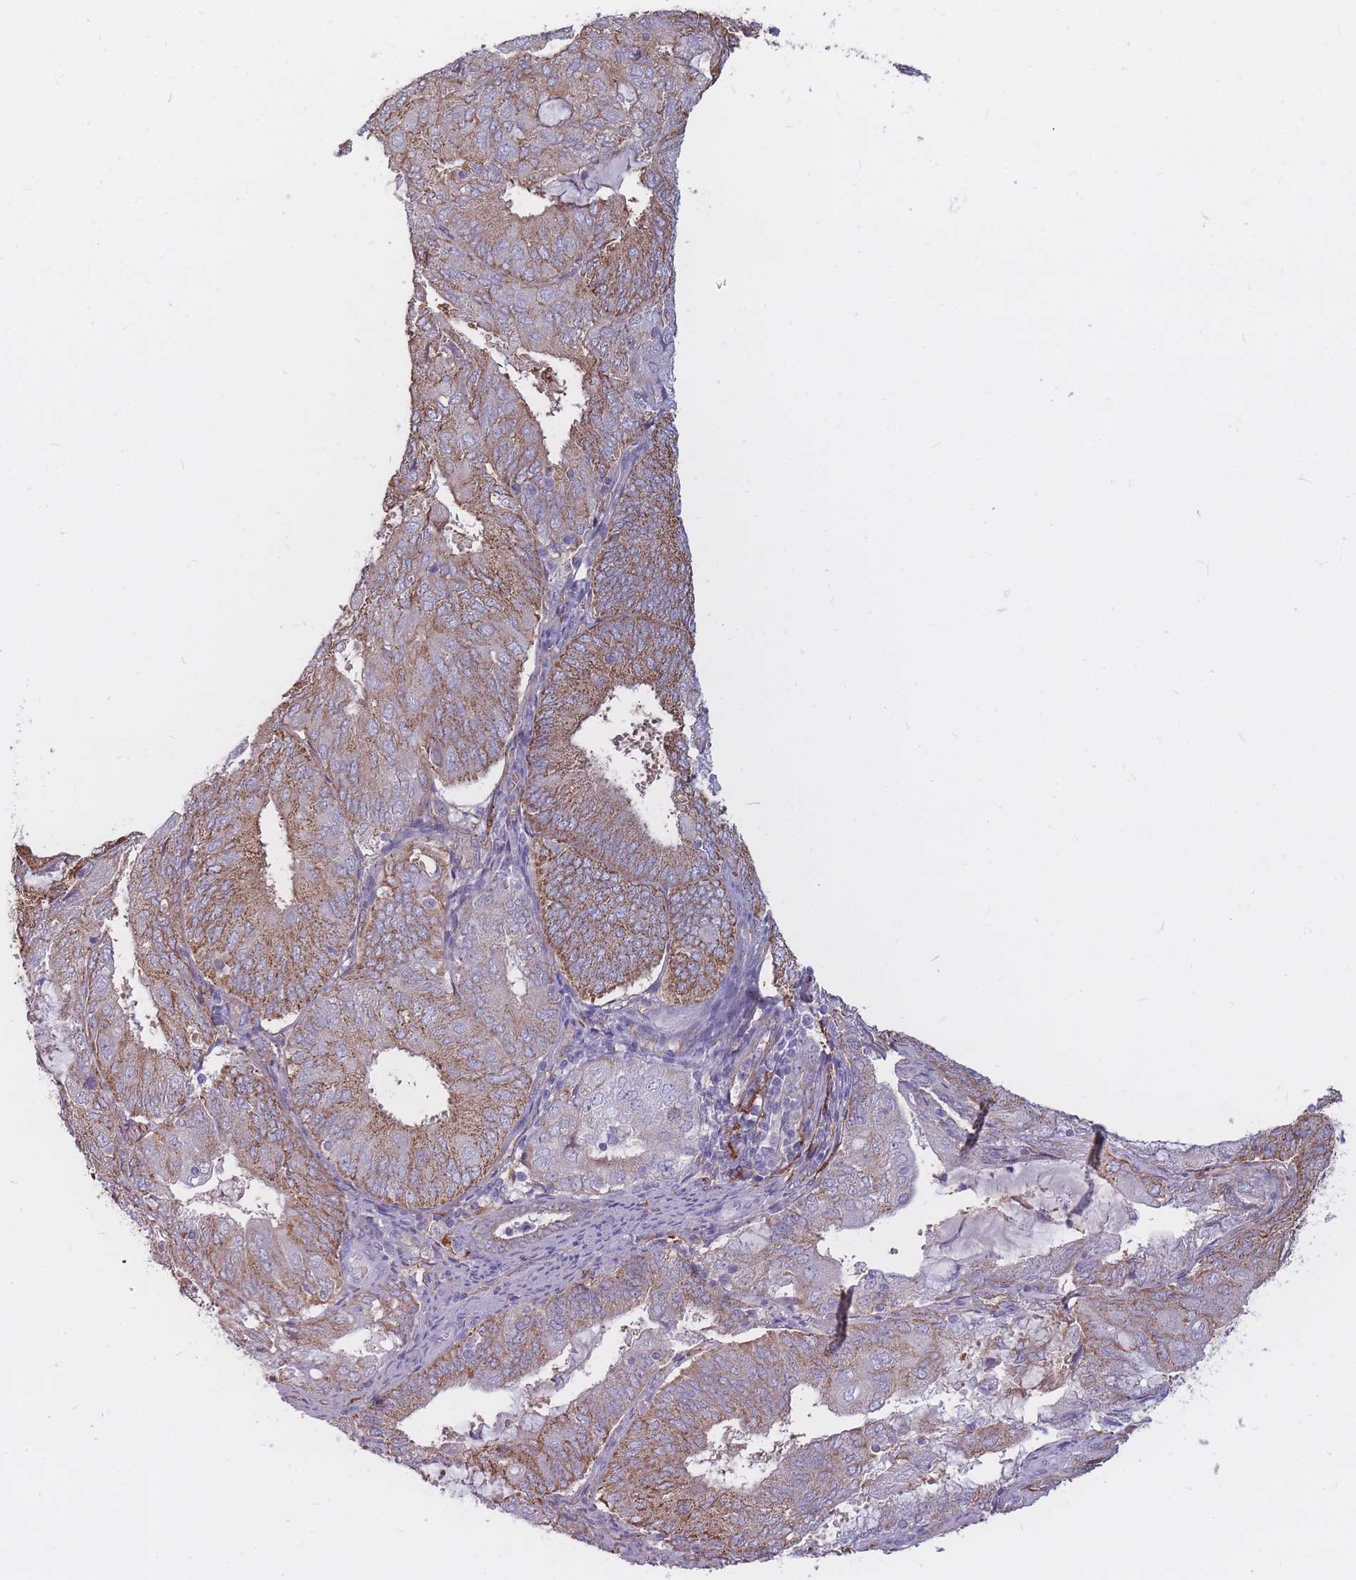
{"staining": {"intensity": "moderate", "quantity": ">75%", "location": "cytoplasmic/membranous"}, "tissue": "endometrial cancer", "cell_type": "Tumor cells", "image_type": "cancer", "snomed": [{"axis": "morphology", "description": "Adenocarcinoma, NOS"}, {"axis": "topography", "description": "Endometrium"}], "caption": "Endometrial cancer (adenocarcinoma) stained with a brown dye exhibits moderate cytoplasmic/membranous positive staining in approximately >75% of tumor cells.", "gene": "GNA11", "patient": {"sex": "female", "age": 81}}